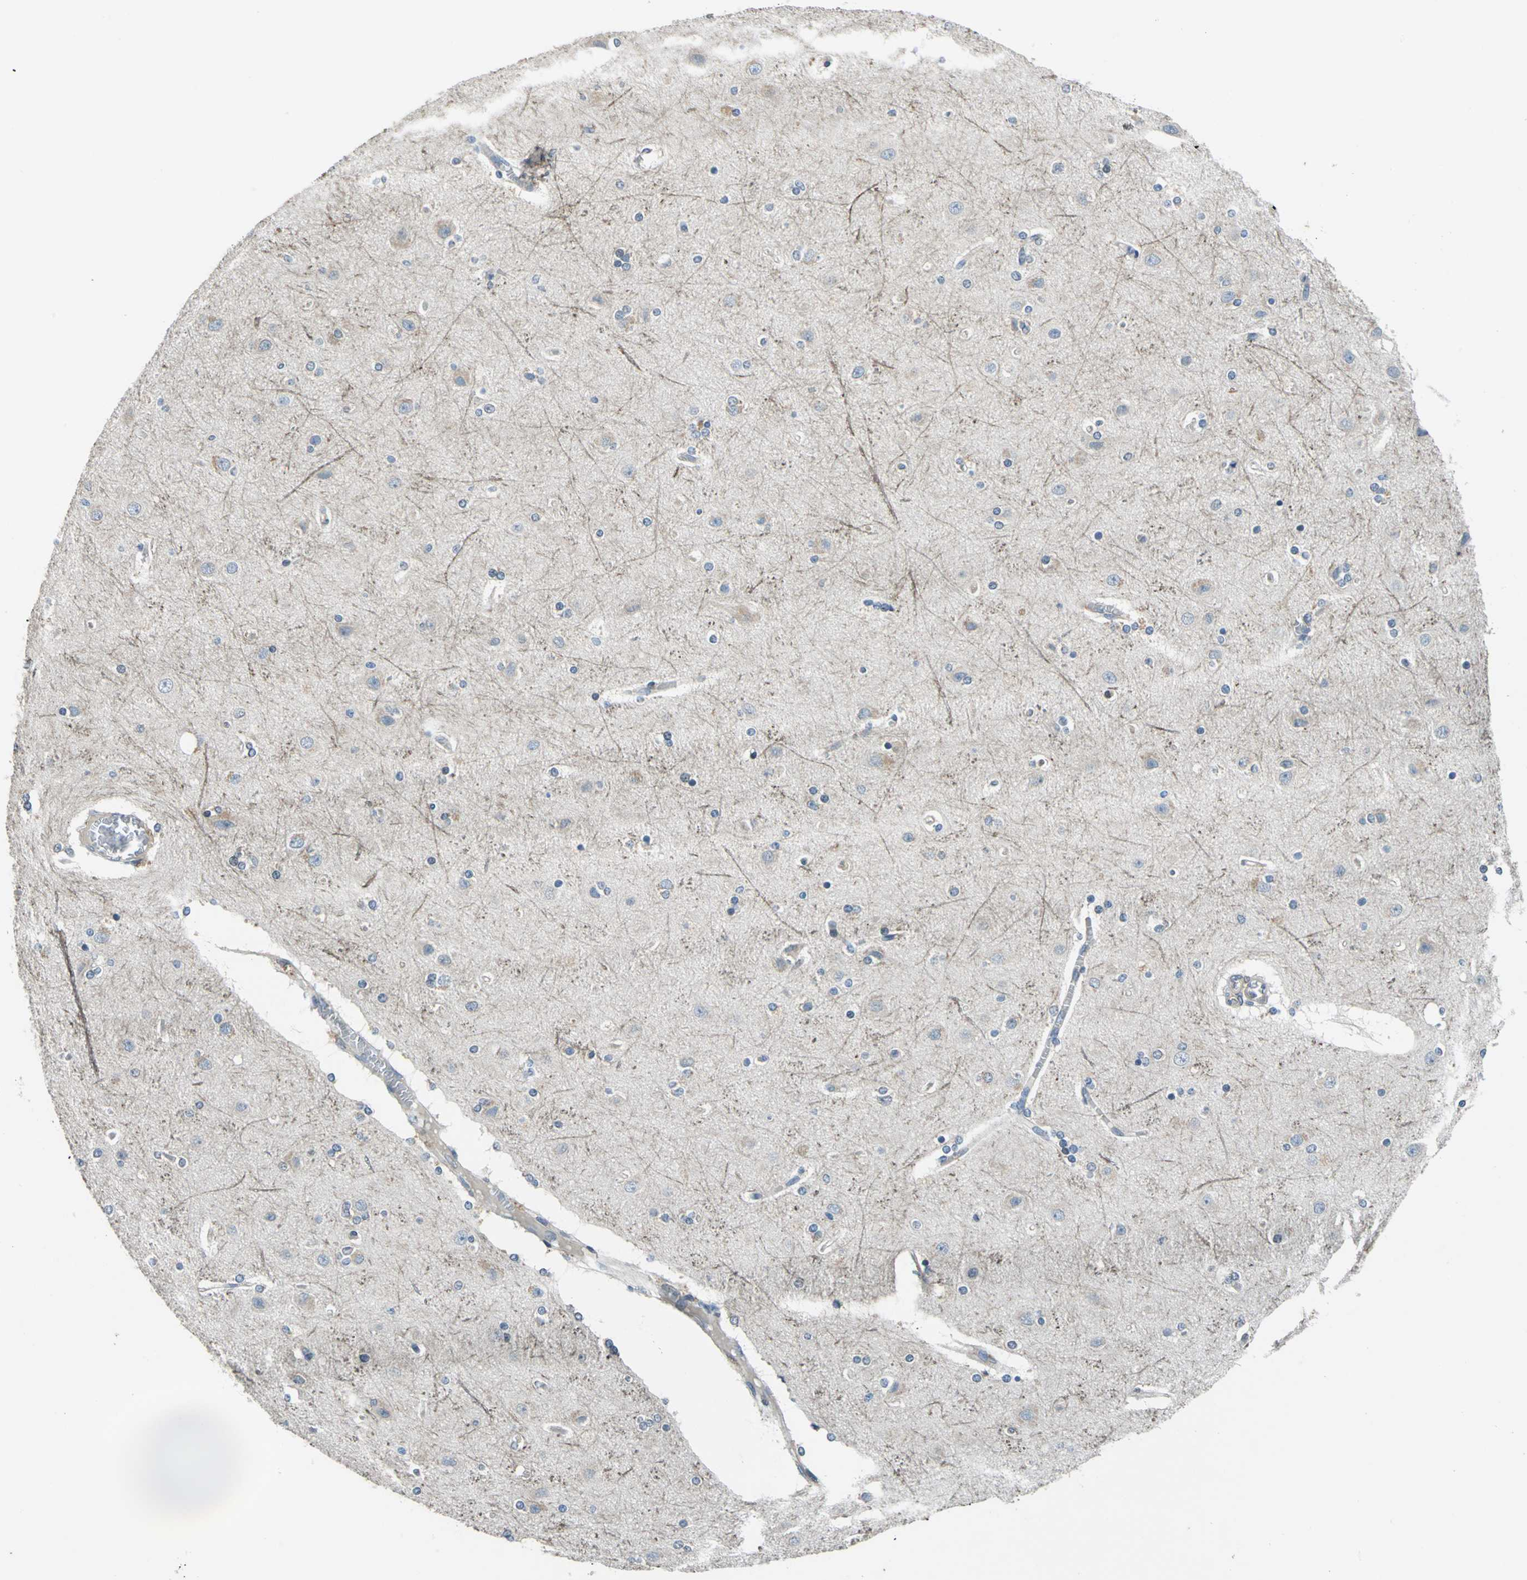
{"staining": {"intensity": "negative", "quantity": "none", "location": "none"}, "tissue": "cerebral cortex", "cell_type": "Endothelial cells", "image_type": "normal", "snomed": [{"axis": "morphology", "description": "Normal tissue, NOS"}, {"axis": "topography", "description": "Cerebral cortex"}], "caption": "Immunohistochemistry image of unremarkable human cerebral cortex stained for a protein (brown), which exhibits no staining in endothelial cells.", "gene": "CDC42EP1", "patient": {"sex": "female", "age": 54}}